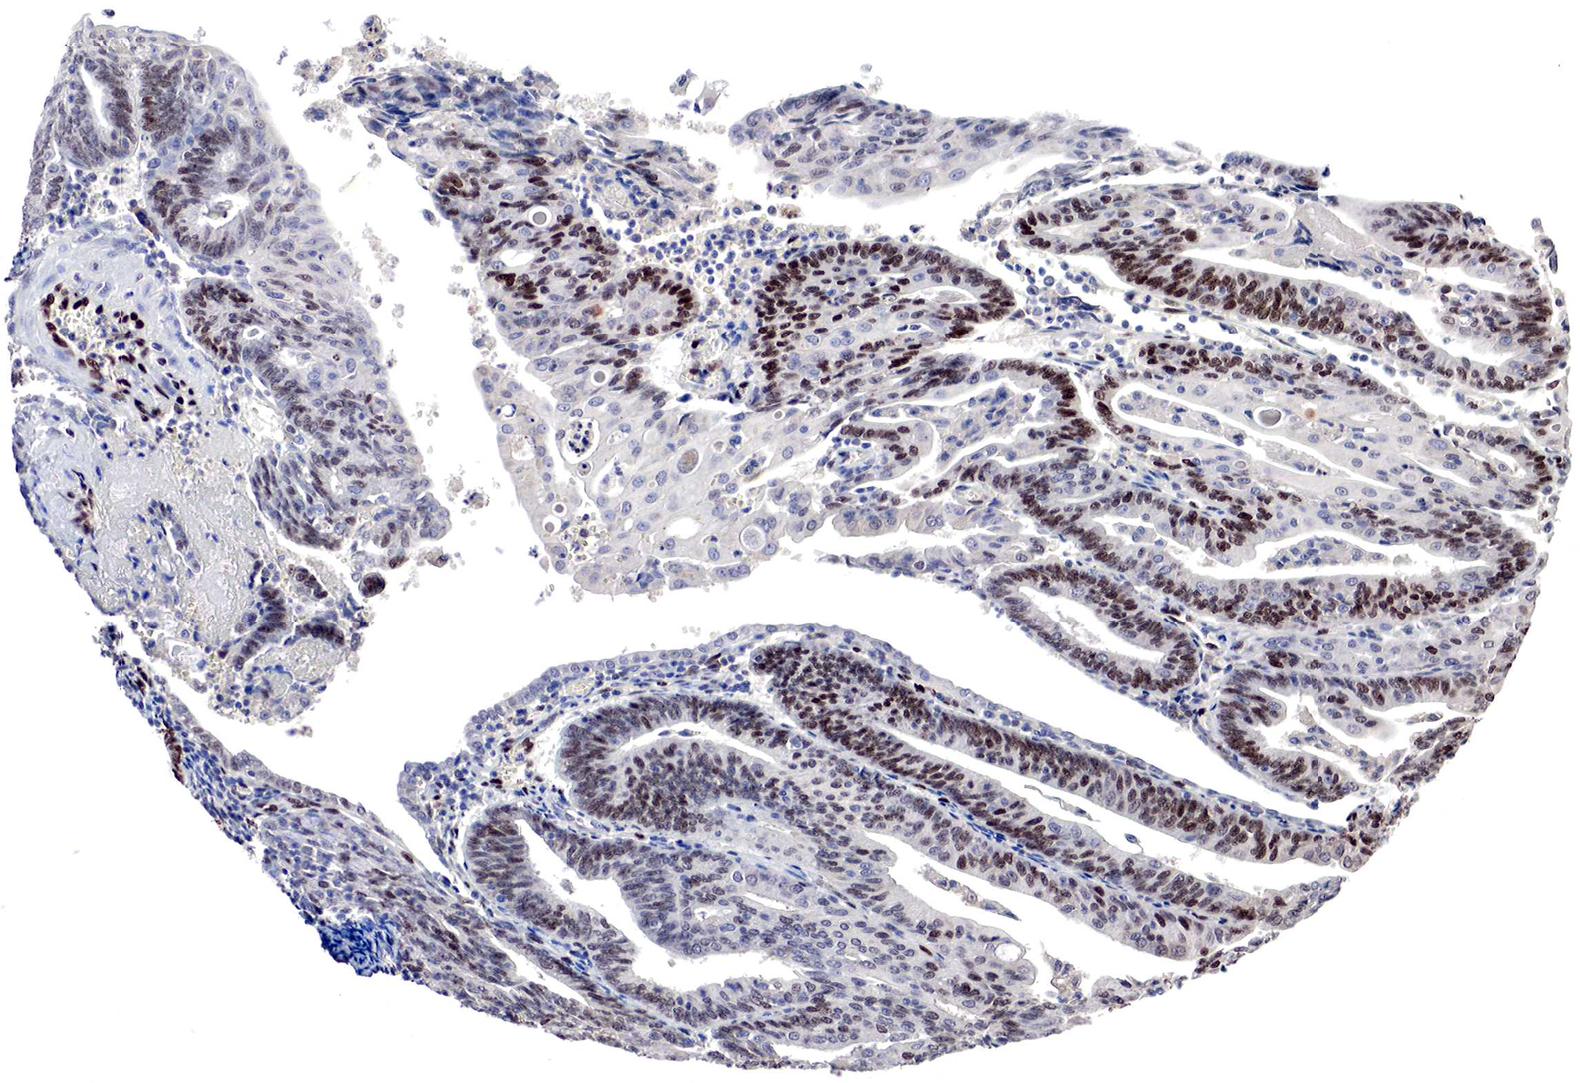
{"staining": {"intensity": "moderate", "quantity": "25%-75%", "location": "nuclear"}, "tissue": "endometrial cancer", "cell_type": "Tumor cells", "image_type": "cancer", "snomed": [{"axis": "morphology", "description": "Adenocarcinoma, NOS"}, {"axis": "topography", "description": "Endometrium"}], "caption": "Endometrial cancer was stained to show a protein in brown. There is medium levels of moderate nuclear staining in about 25%-75% of tumor cells. The protein is stained brown, and the nuclei are stained in blue (DAB (3,3'-diaminobenzidine) IHC with brightfield microscopy, high magnification).", "gene": "DACH2", "patient": {"sex": "female", "age": 56}}